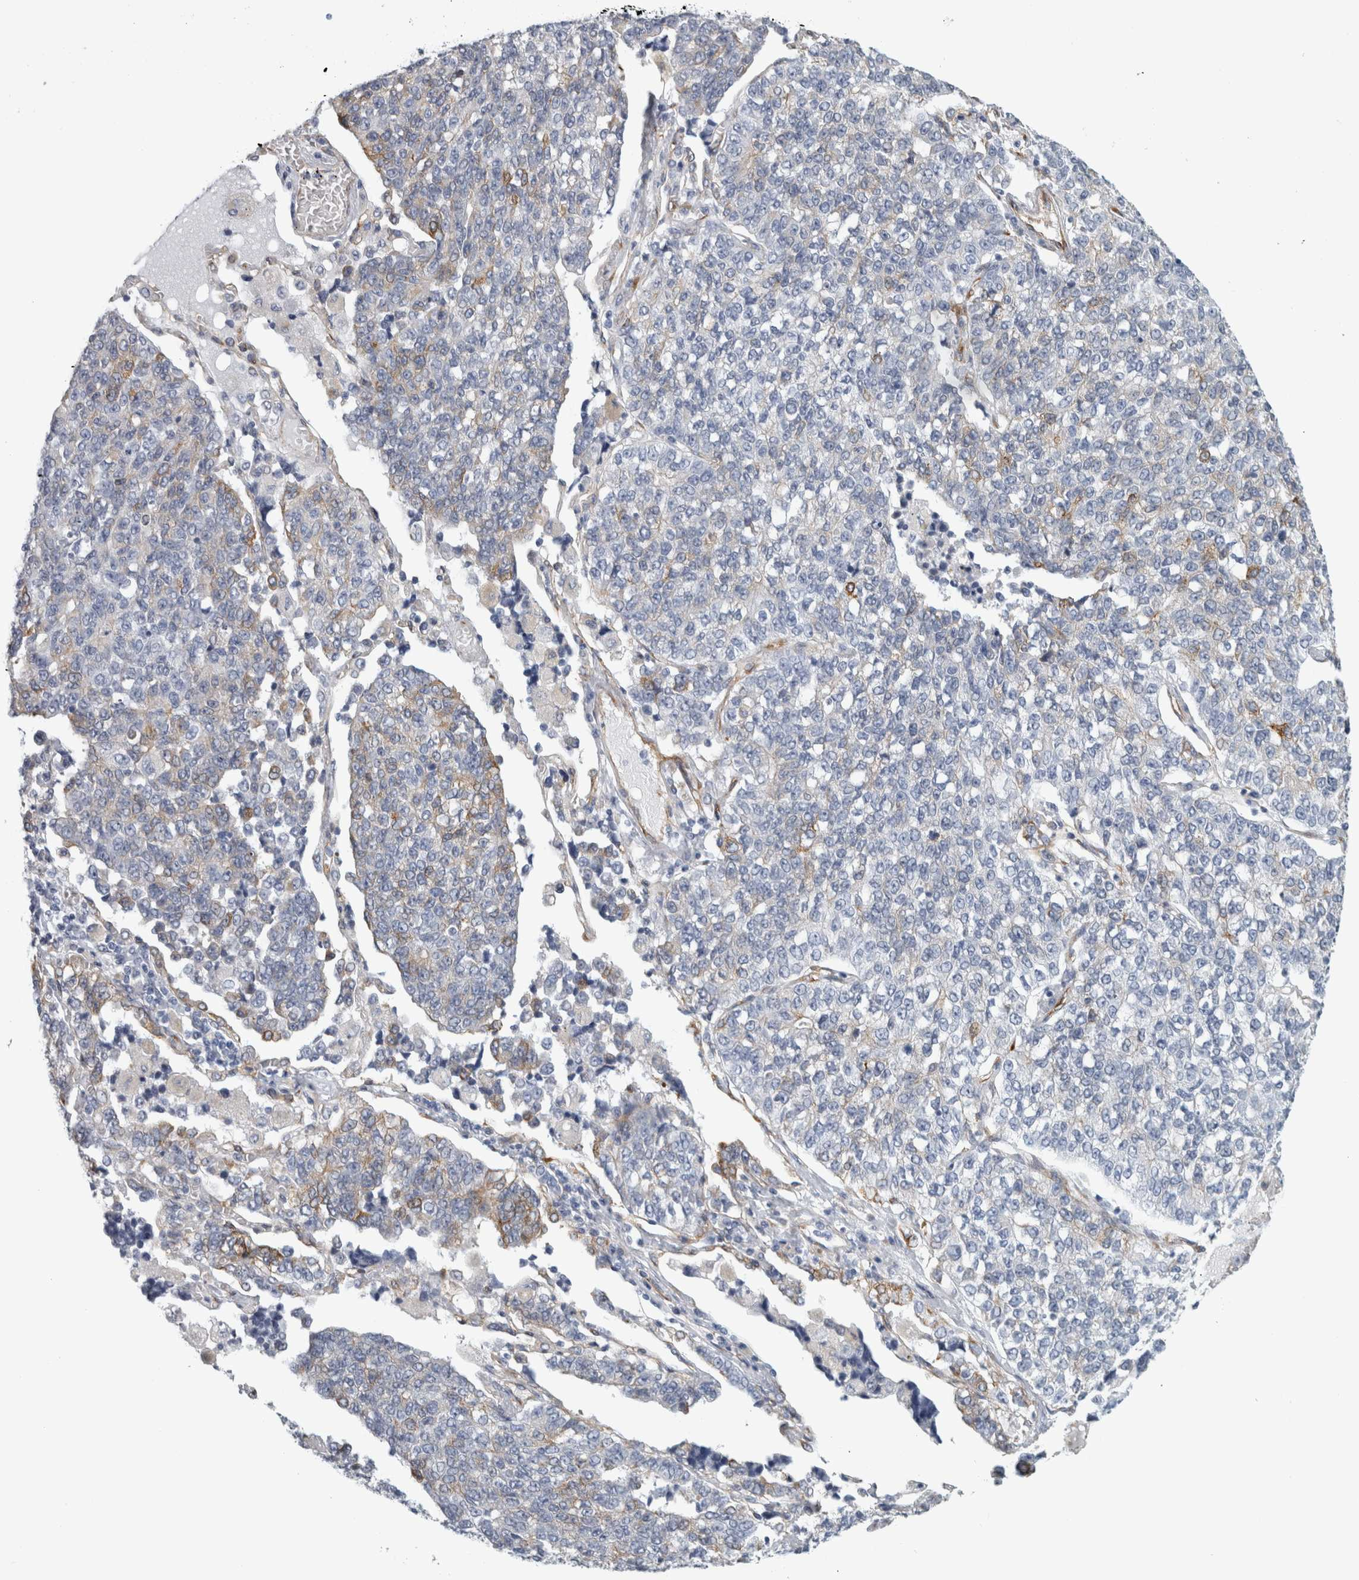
{"staining": {"intensity": "weak", "quantity": "<25%", "location": "cytoplasmic/membranous"}, "tissue": "lung cancer", "cell_type": "Tumor cells", "image_type": "cancer", "snomed": [{"axis": "morphology", "description": "Adenocarcinoma, NOS"}, {"axis": "topography", "description": "Lung"}], "caption": "Immunohistochemistry (IHC) image of neoplastic tissue: lung cancer stained with DAB (3,3'-diaminobenzidine) demonstrates no significant protein staining in tumor cells. Nuclei are stained in blue.", "gene": "B3GNT3", "patient": {"sex": "male", "age": 49}}